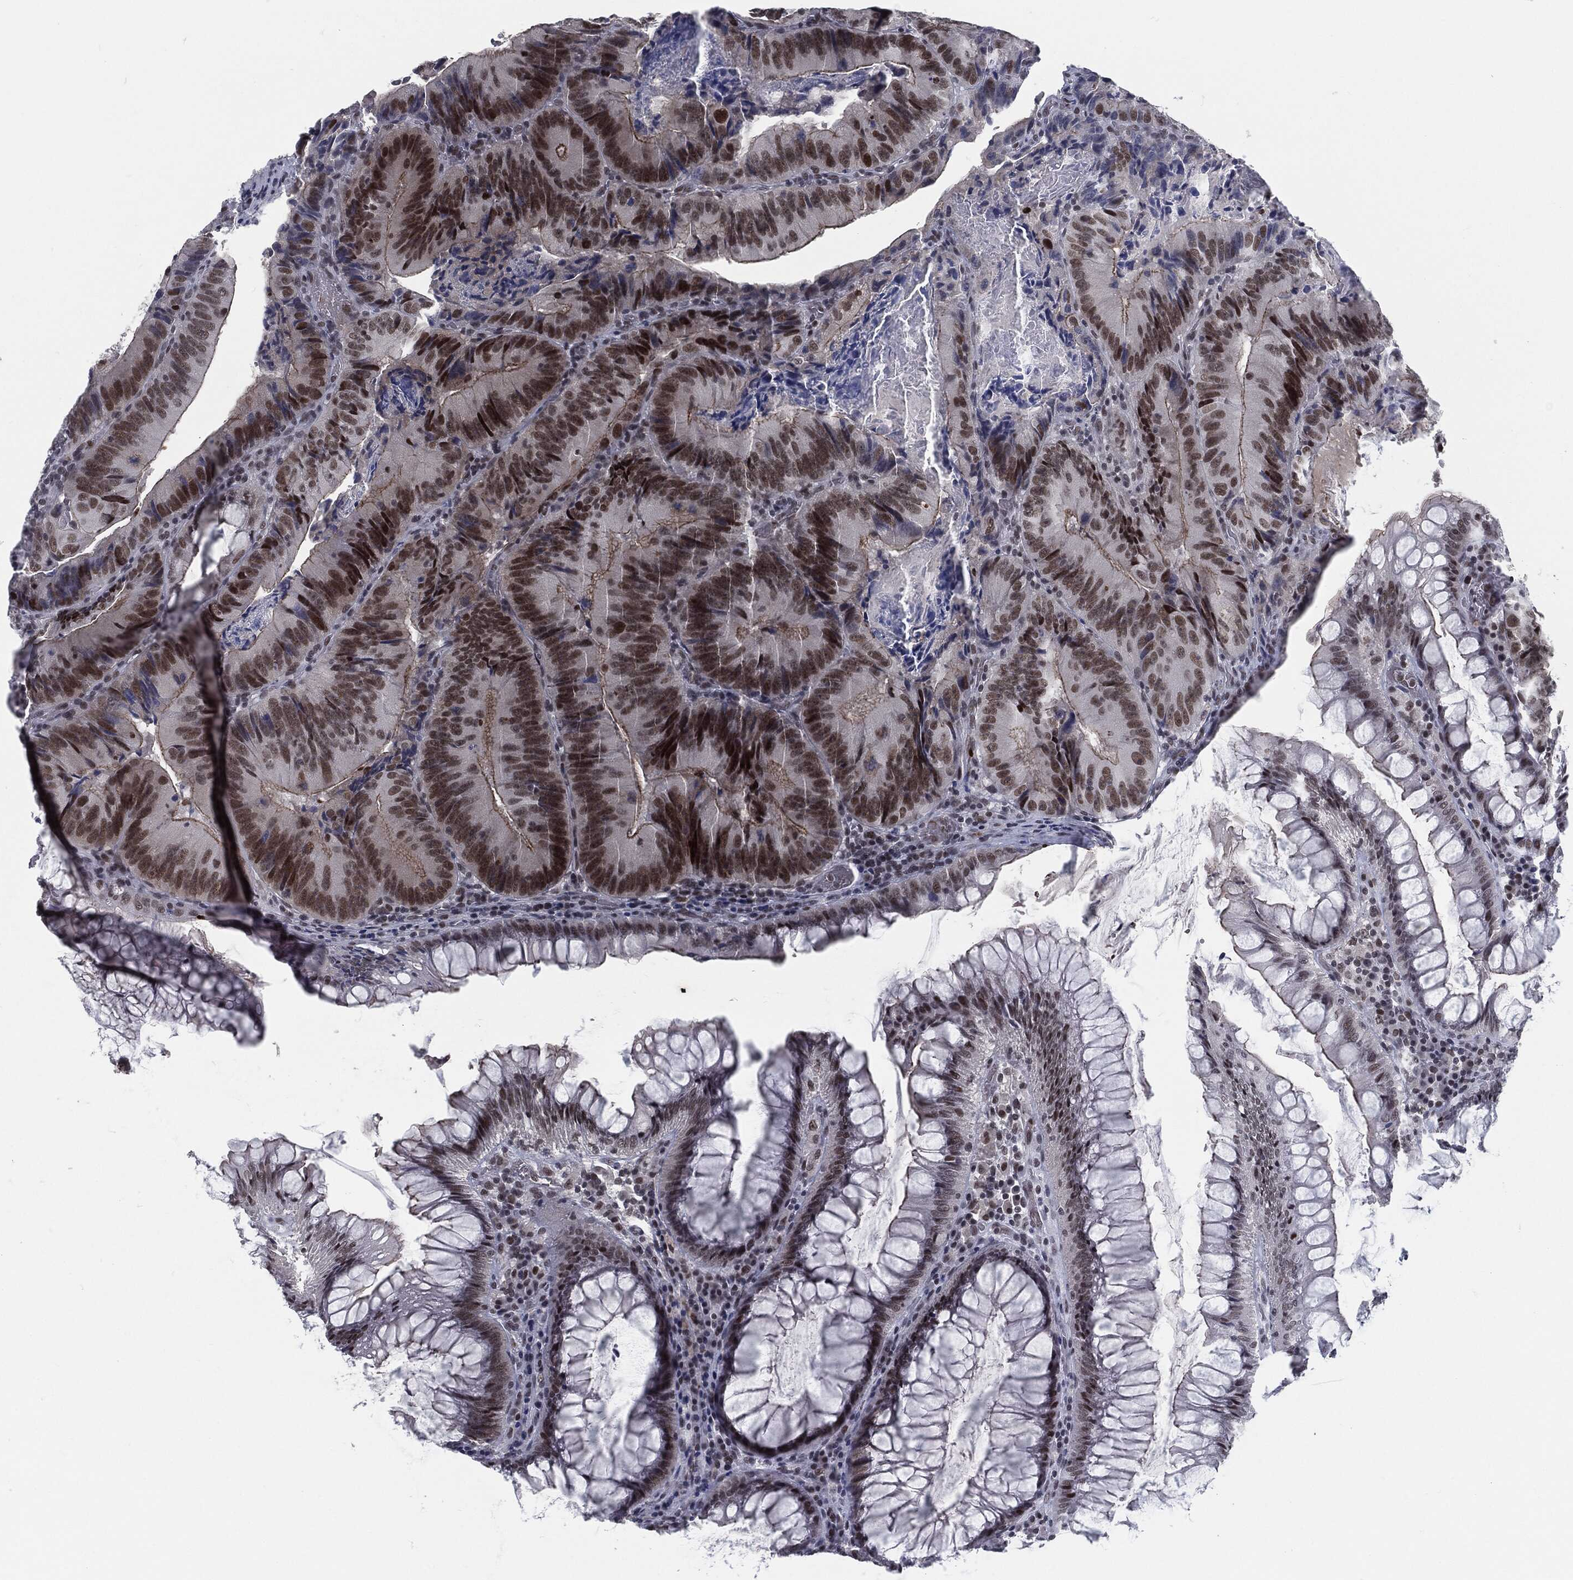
{"staining": {"intensity": "strong", "quantity": "25%-75%", "location": "nuclear"}, "tissue": "colorectal cancer", "cell_type": "Tumor cells", "image_type": "cancer", "snomed": [{"axis": "morphology", "description": "Adenocarcinoma, NOS"}, {"axis": "topography", "description": "Colon"}], "caption": "About 25%-75% of tumor cells in human colorectal adenocarcinoma demonstrate strong nuclear protein staining as visualized by brown immunohistochemical staining.", "gene": "ANXA1", "patient": {"sex": "female", "age": 86}}